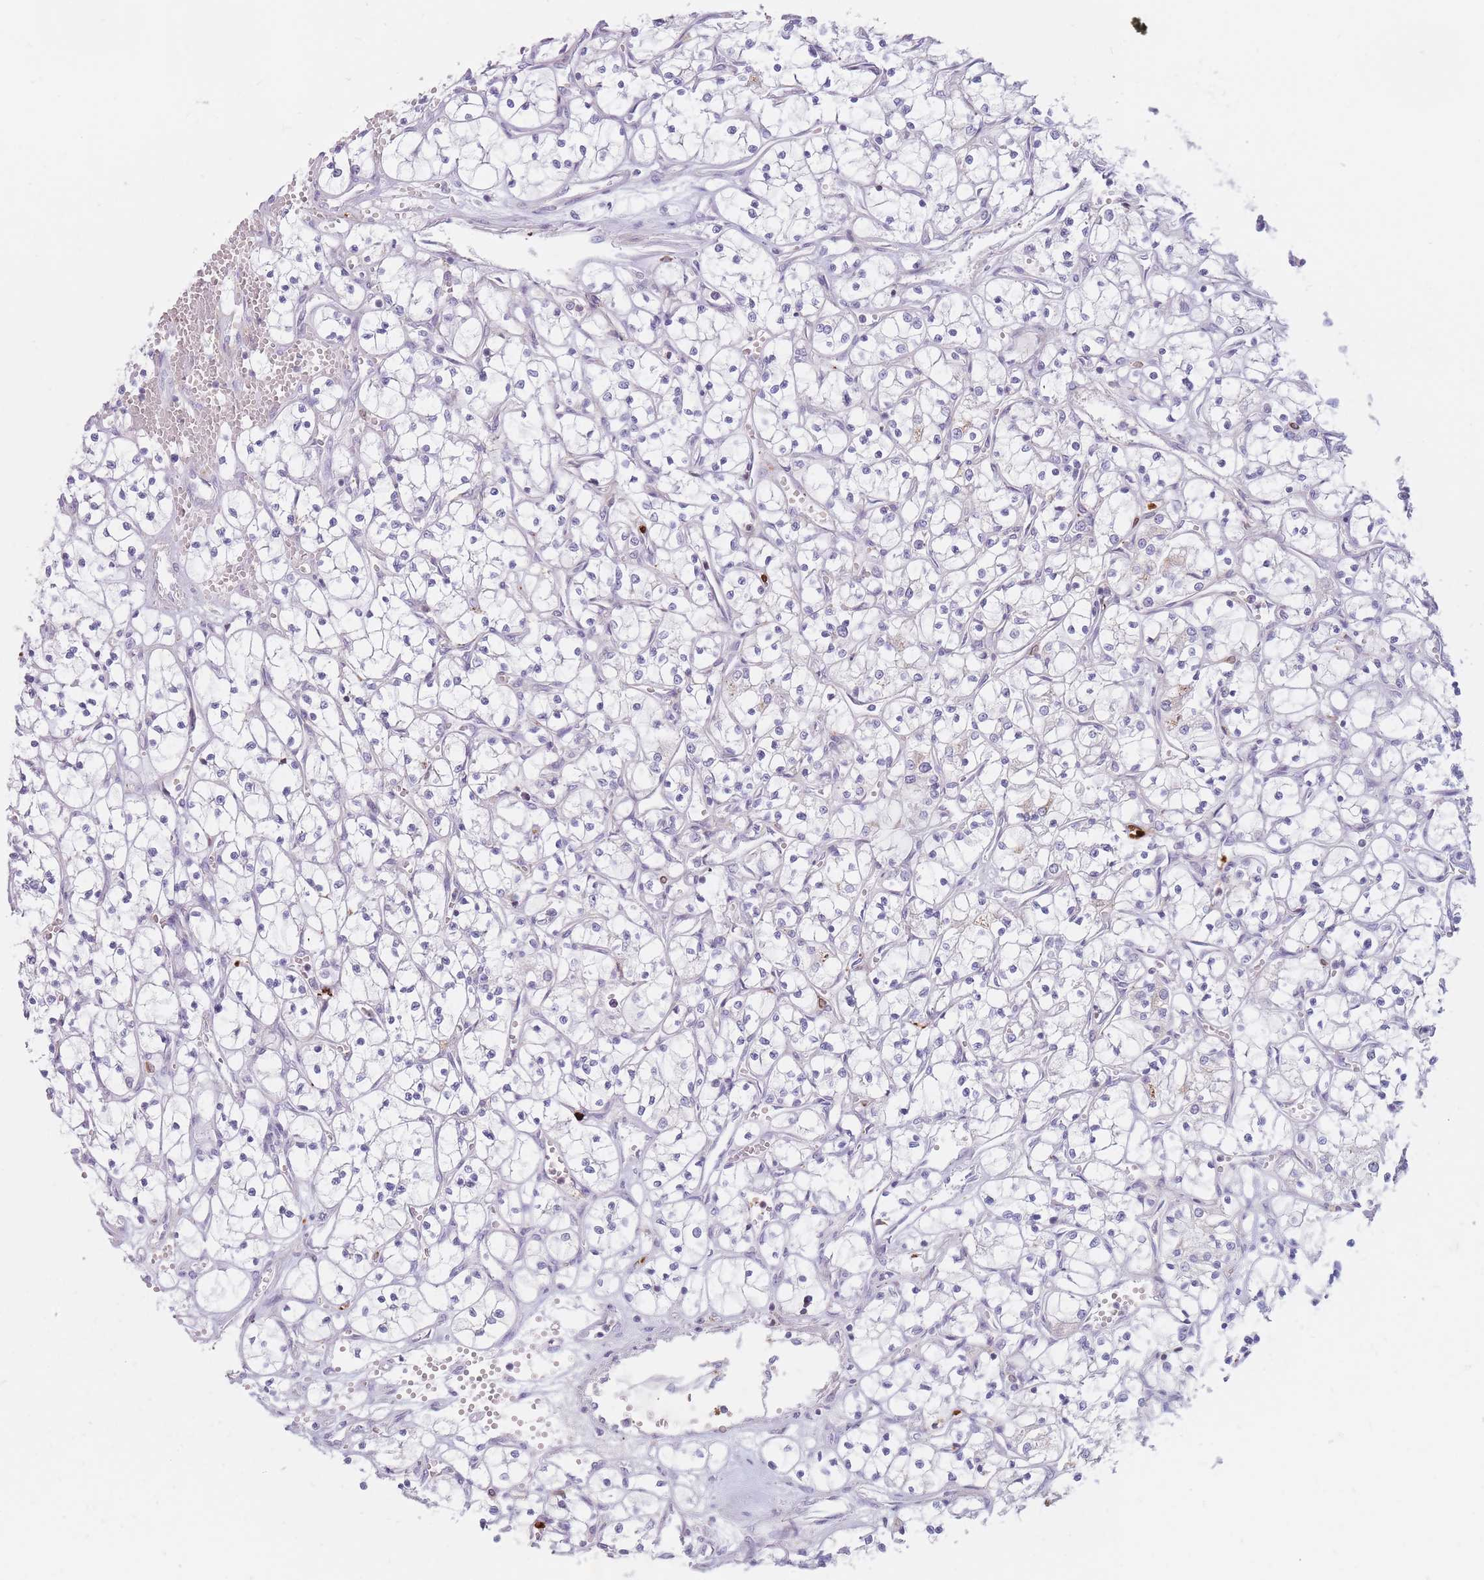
{"staining": {"intensity": "negative", "quantity": "none", "location": "none"}, "tissue": "renal cancer", "cell_type": "Tumor cells", "image_type": "cancer", "snomed": [{"axis": "morphology", "description": "Adenocarcinoma, NOS"}, {"axis": "topography", "description": "Kidney"}], "caption": "Immunohistochemical staining of renal cancer reveals no significant staining in tumor cells.", "gene": "PTGDR", "patient": {"sex": "female", "age": 69}}